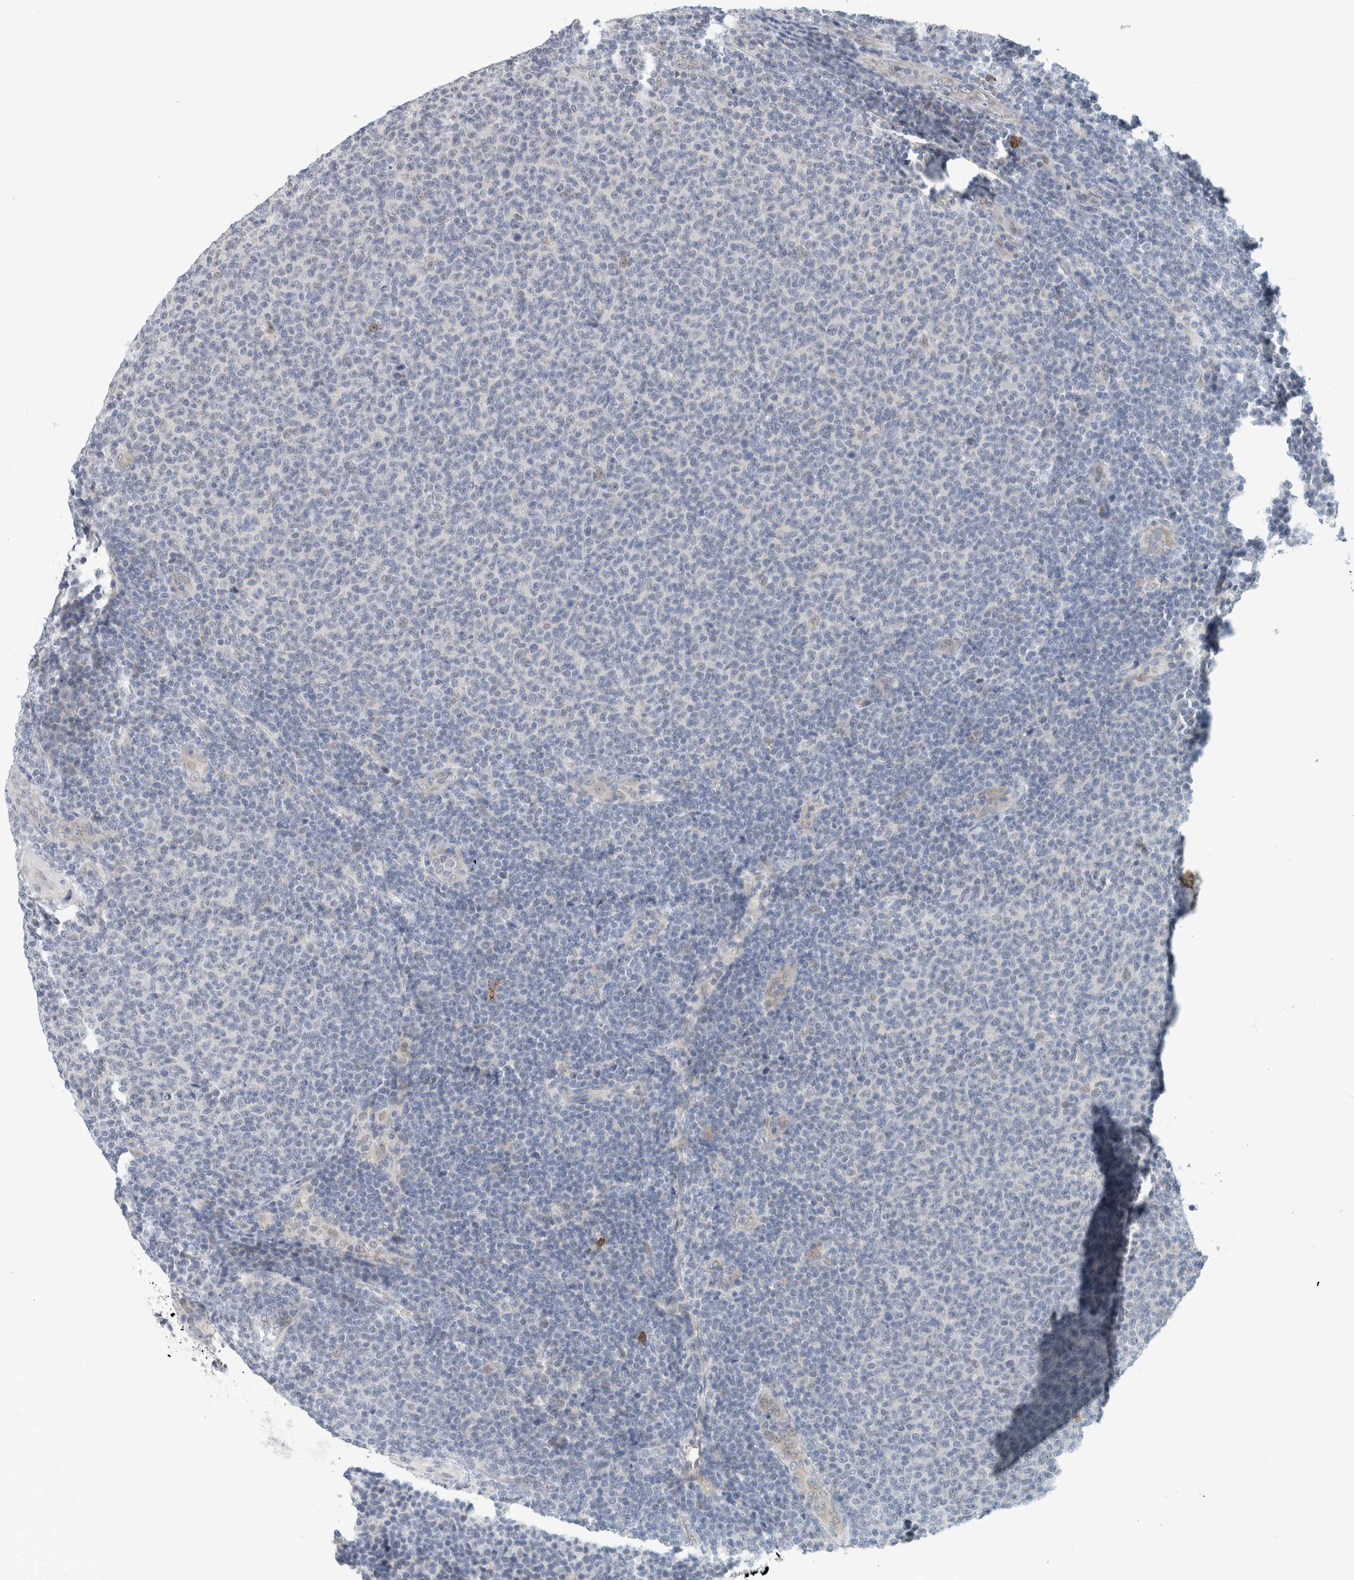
{"staining": {"intensity": "negative", "quantity": "none", "location": "none"}, "tissue": "lymphoma", "cell_type": "Tumor cells", "image_type": "cancer", "snomed": [{"axis": "morphology", "description": "Malignant lymphoma, non-Hodgkin's type, Low grade"}, {"axis": "topography", "description": "Lymph node"}], "caption": "Image shows no significant protein staining in tumor cells of lymphoma. (Stains: DAB immunohistochemistry (IHC) with hematoxylin counter stain, Microscopy: brightfield microscopy at high magnification).", "gene": "CRAT", "patient": {"sex": "male", "age": 66}}